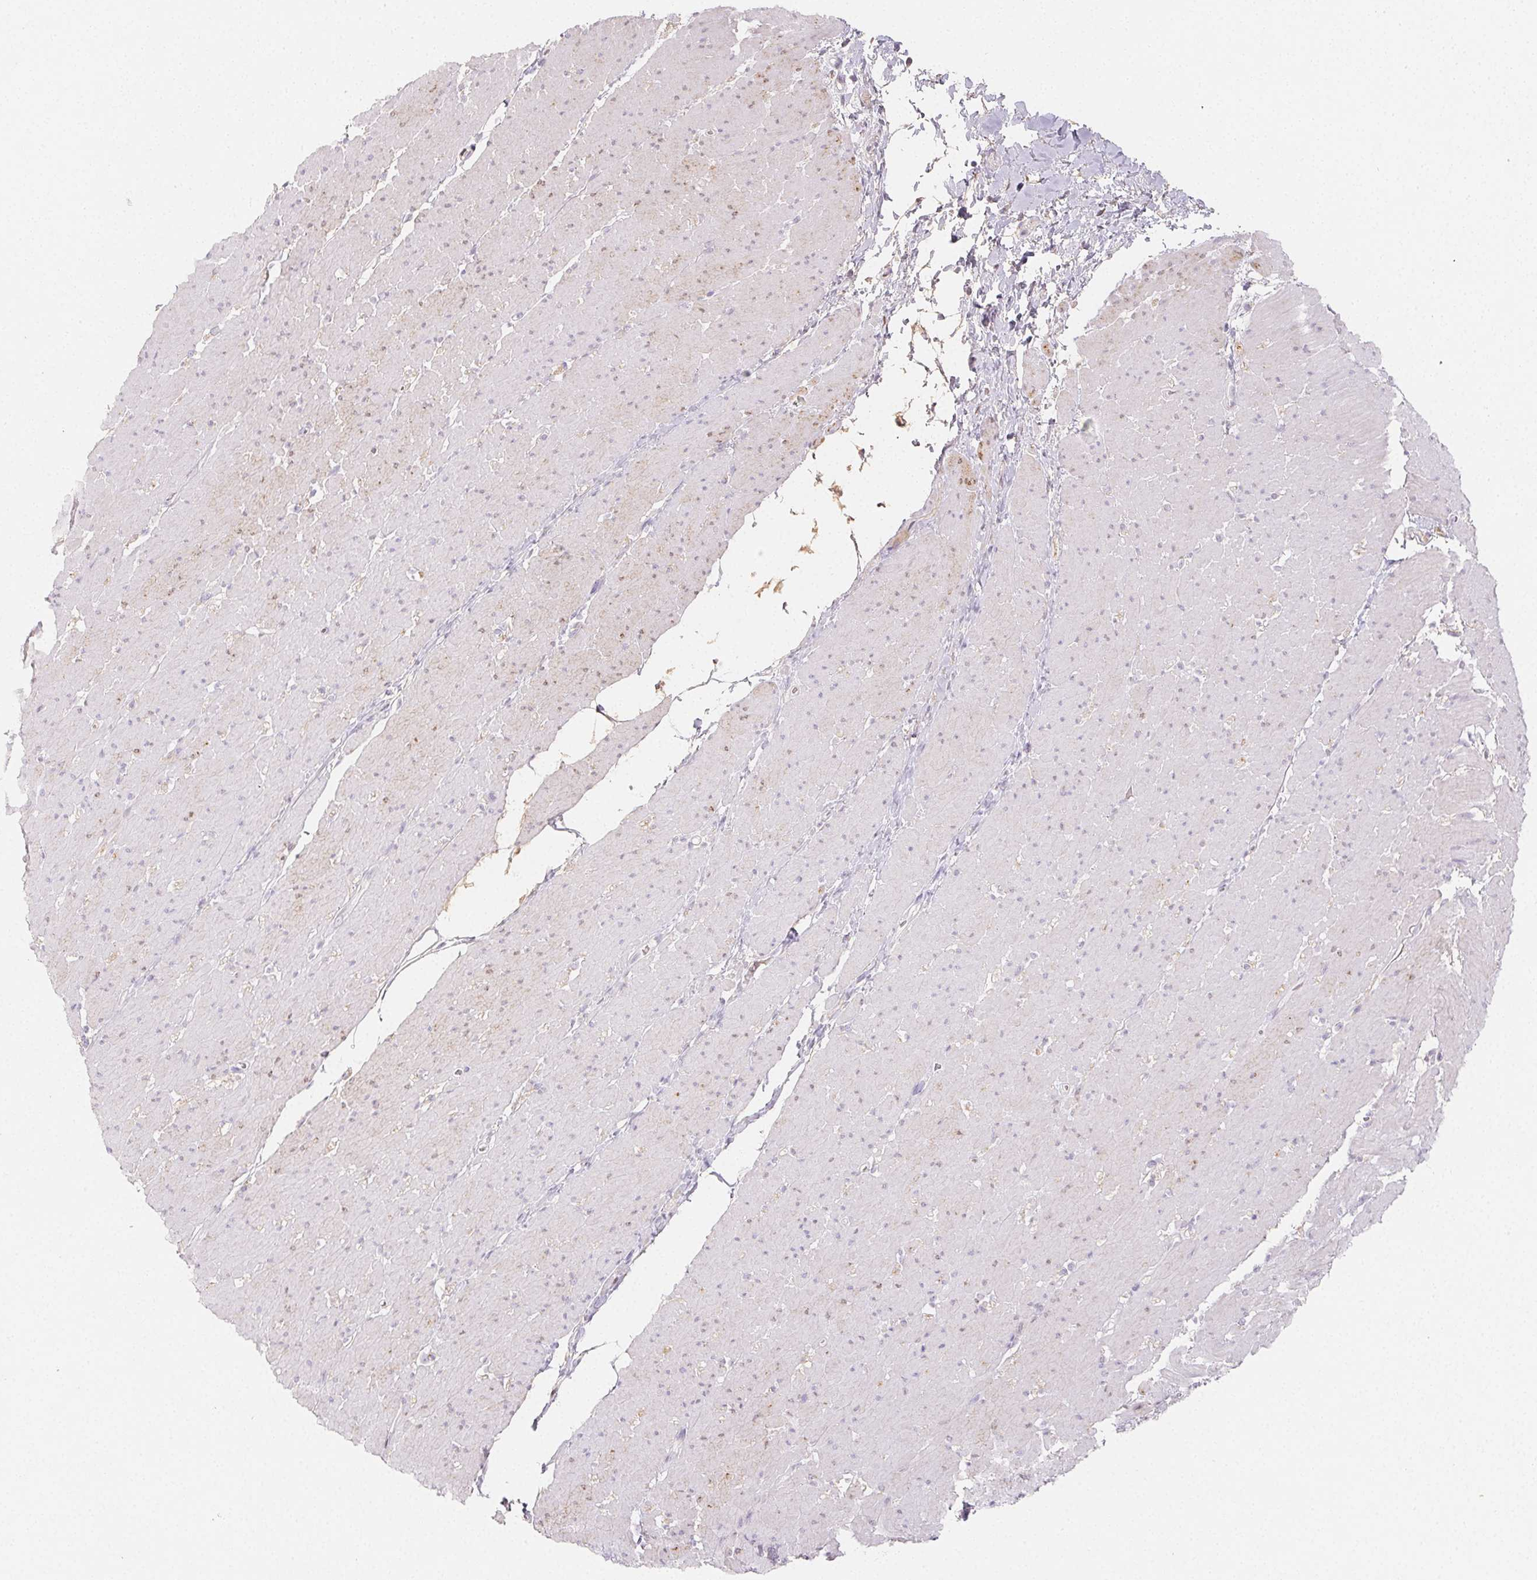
{"staining": {"intensity": "negative", "quantity": "none", "location": "none"}, "tissue": "smooth muscle", "cell_type": "Smooth muscle cells", "image_type": "normal", "snomed": [{"axis": "morphology", "description": "Normal tissue, NOS"}, {"axis": "topography", "description": "Smooth muscle"}, {"axis": "topography", "description": "Rectum"}], "caption": "This is an IHC image of normal human smooth muscle. There is no staining in smooth muscle cells.", "gene": "ACVR1B", "patient": {"sex": "male", "age": 53}}